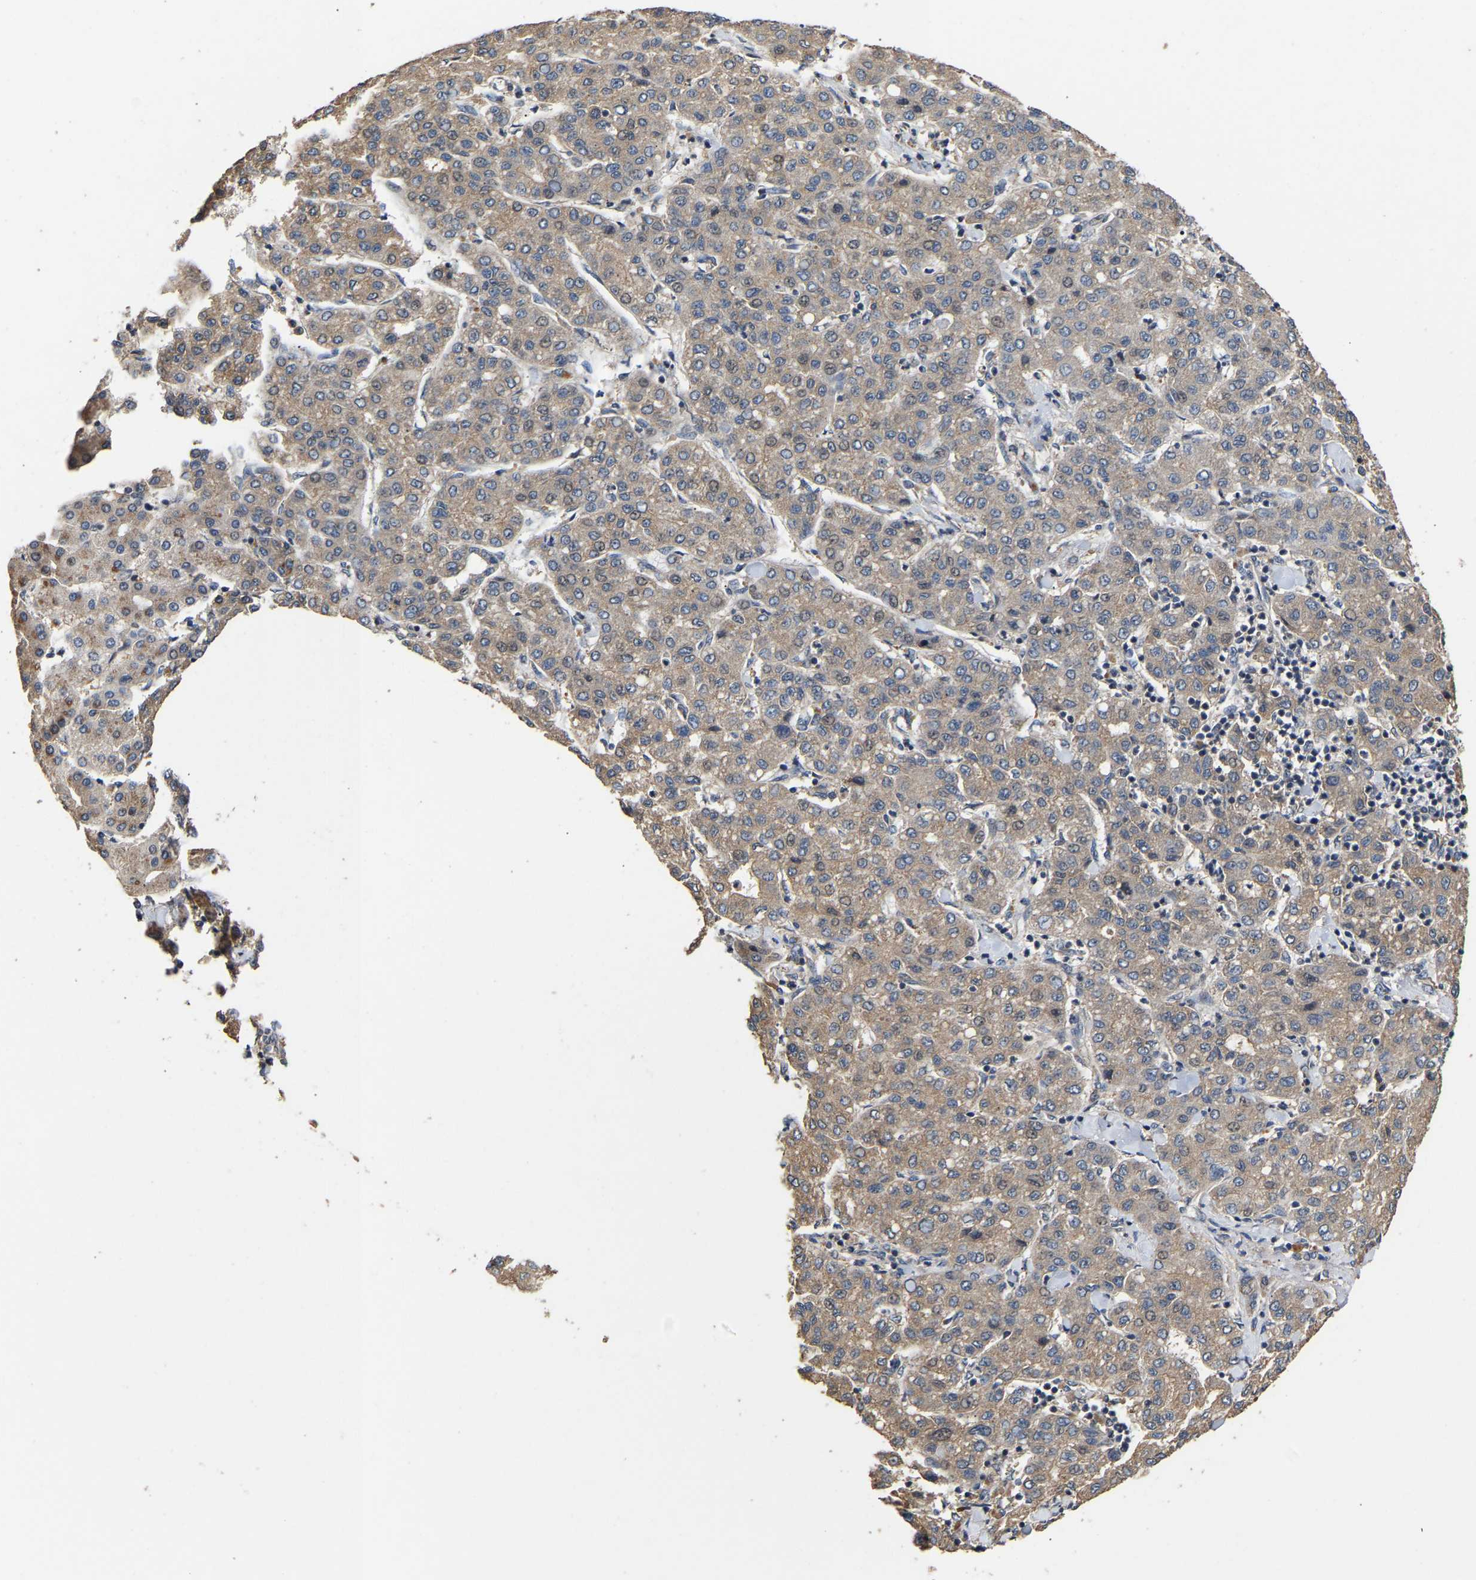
{"staining": {"intensity": "weak", "quantity": ">75%", "location": "cytoplasmic/membranous"}, "tissue": "liver cancer", "cell_type": "Tumor cells", "image_type": "cancer", "snomed": [{"axis": "morphology", "description": "Carcinoma, Hepatocellular, NOS"}, {"axis": "topography", "description": "Liver"}], "caption": "This micrograph displays liver hepatocellular carcinoma stained with IHC to label a protein in brown. The cytoplasmic/membranous of tumor cells show weak positivity for the protein. Nuclei are counter-stained blue.", "gene": "AIMP2", "patient": {"sex": "male", "age": 65}}